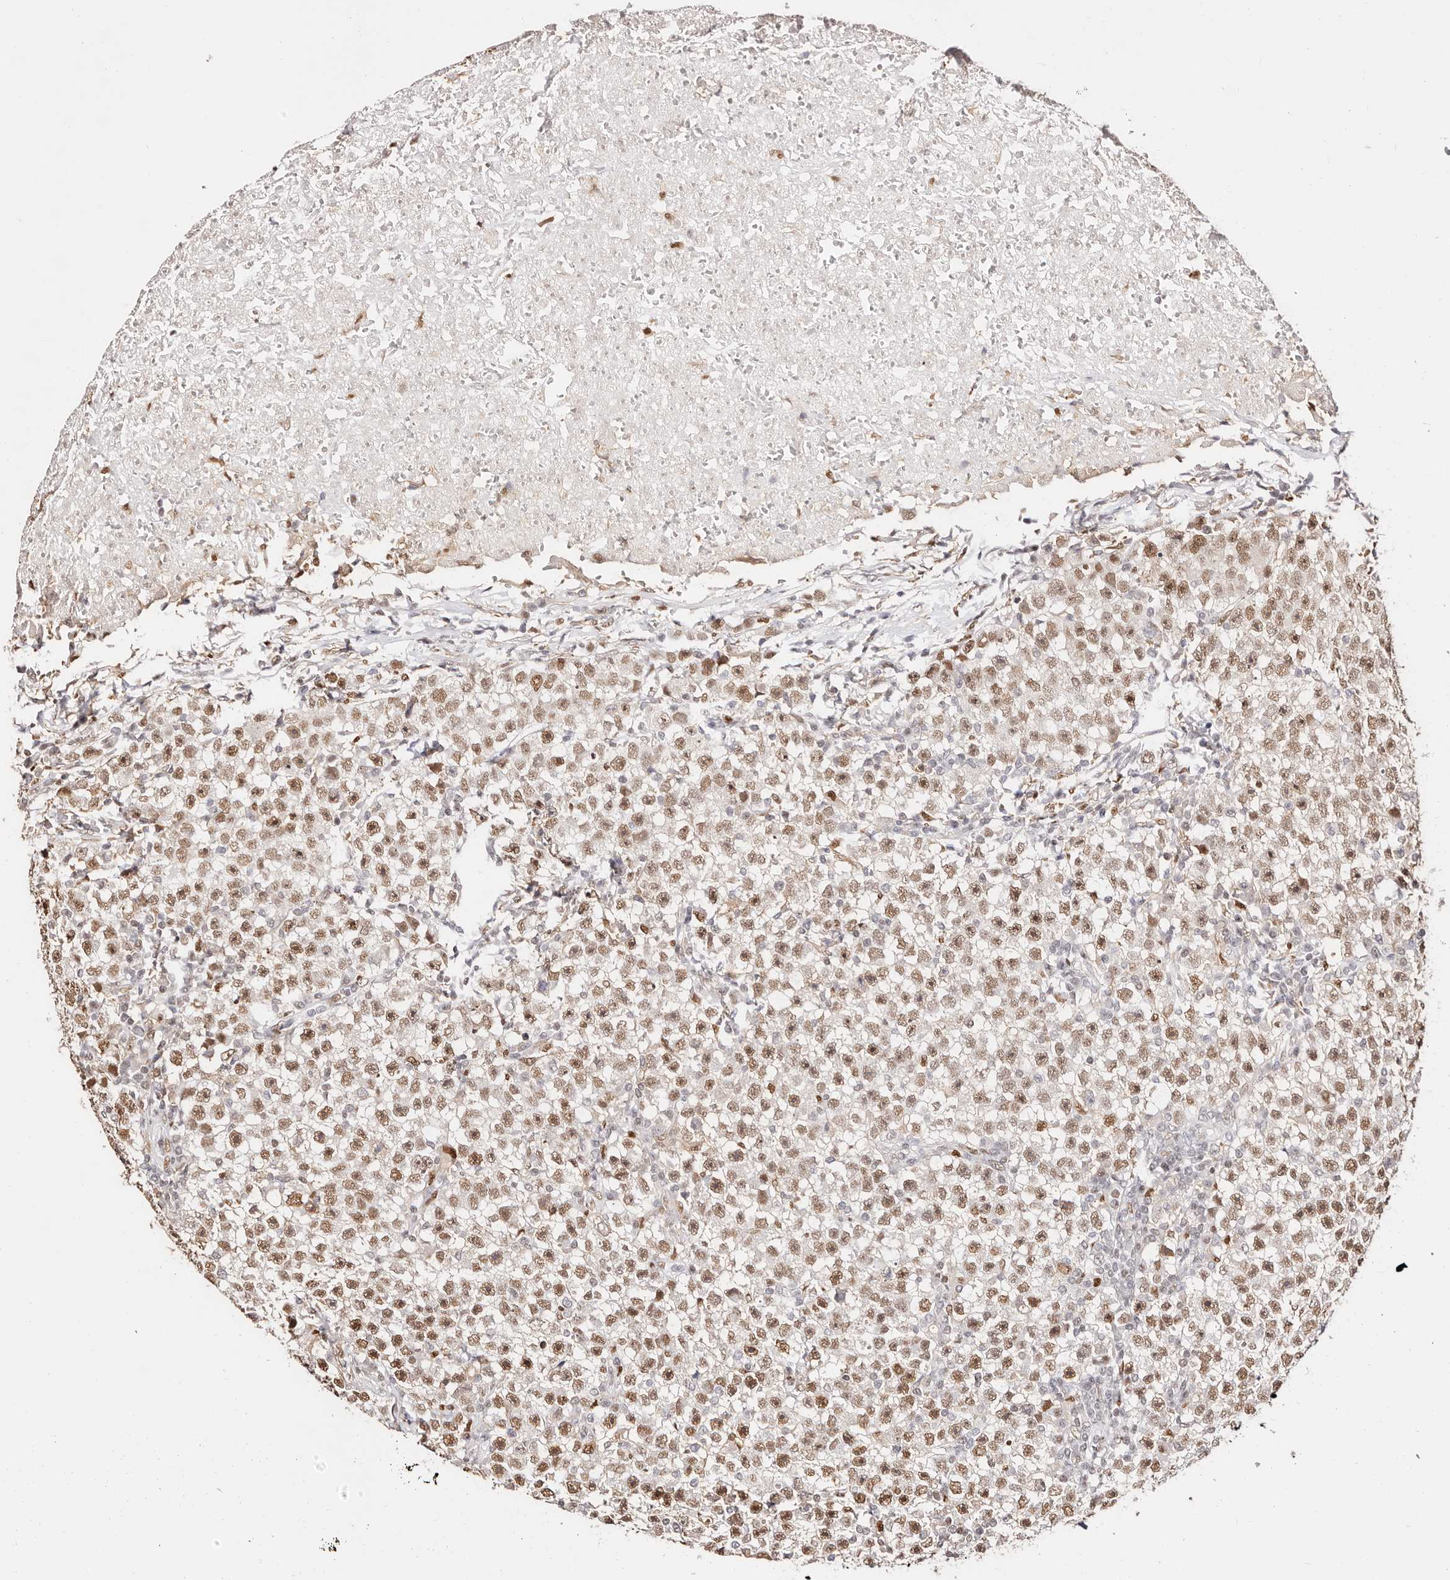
{"staining": {"intensity": "moderate", "quantity": ">75%", "location": "nuclear"}, "tissue": "testis cancer", "cell_type": "Tumor cells", "image_type": "cancer", "snomed": [{"axis": "morphology", "description": "Seminoma, NOS"}, {"axis": "topography", "description": "Testis"}], "caption": "This micrograph displays immunohistochemistry staining of testis seminoma, with medium moderate nuclear positivity in about >75% of tumor cells.", "gene": "TKT", "patient": {"sex": "male", "age": 22}}